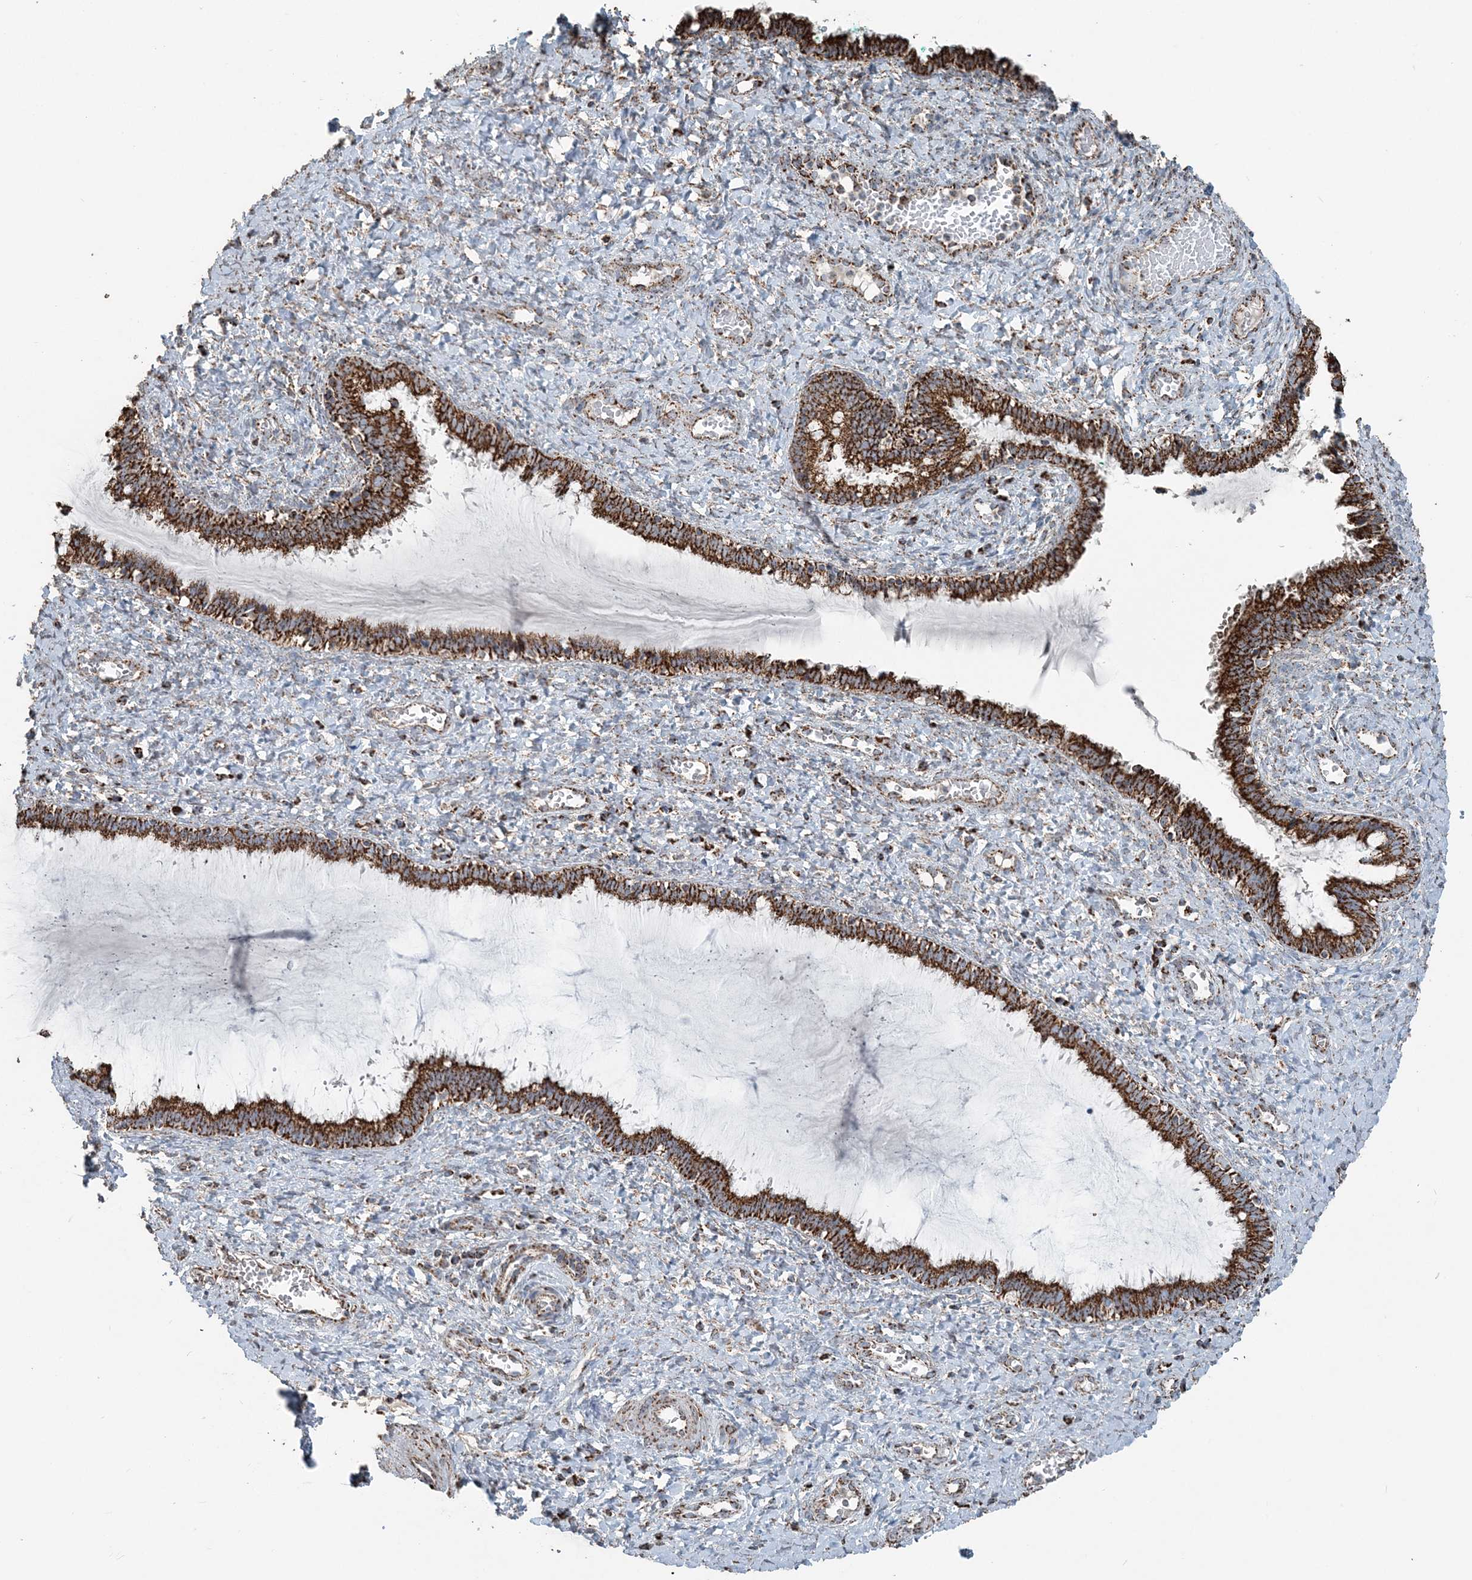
{"staining": {"intensity": "strong", "quantity": "25%-75%", "location": "cytoplasmic/membranous"}, "tissue": "cervix", "cell_type": "Glandular cells", "image_type": "normal", "snomed": [{"axis": "morphology", "description": "Normal tissue, NOS"}, {"axis": "morphology", "description": "Adenocarcinoma, NOS"}, {"axis": "topography", "description": "Cervix"}], "caption": "This is a micrograph of immunohistochemistry (IHC) staining of unremarkable cervix, which shows strong positivity in the cytoplasmic/membranous of glandular cells.", "gene": "SUCLG1", "patient": {"sex": "female", "age": 29}}